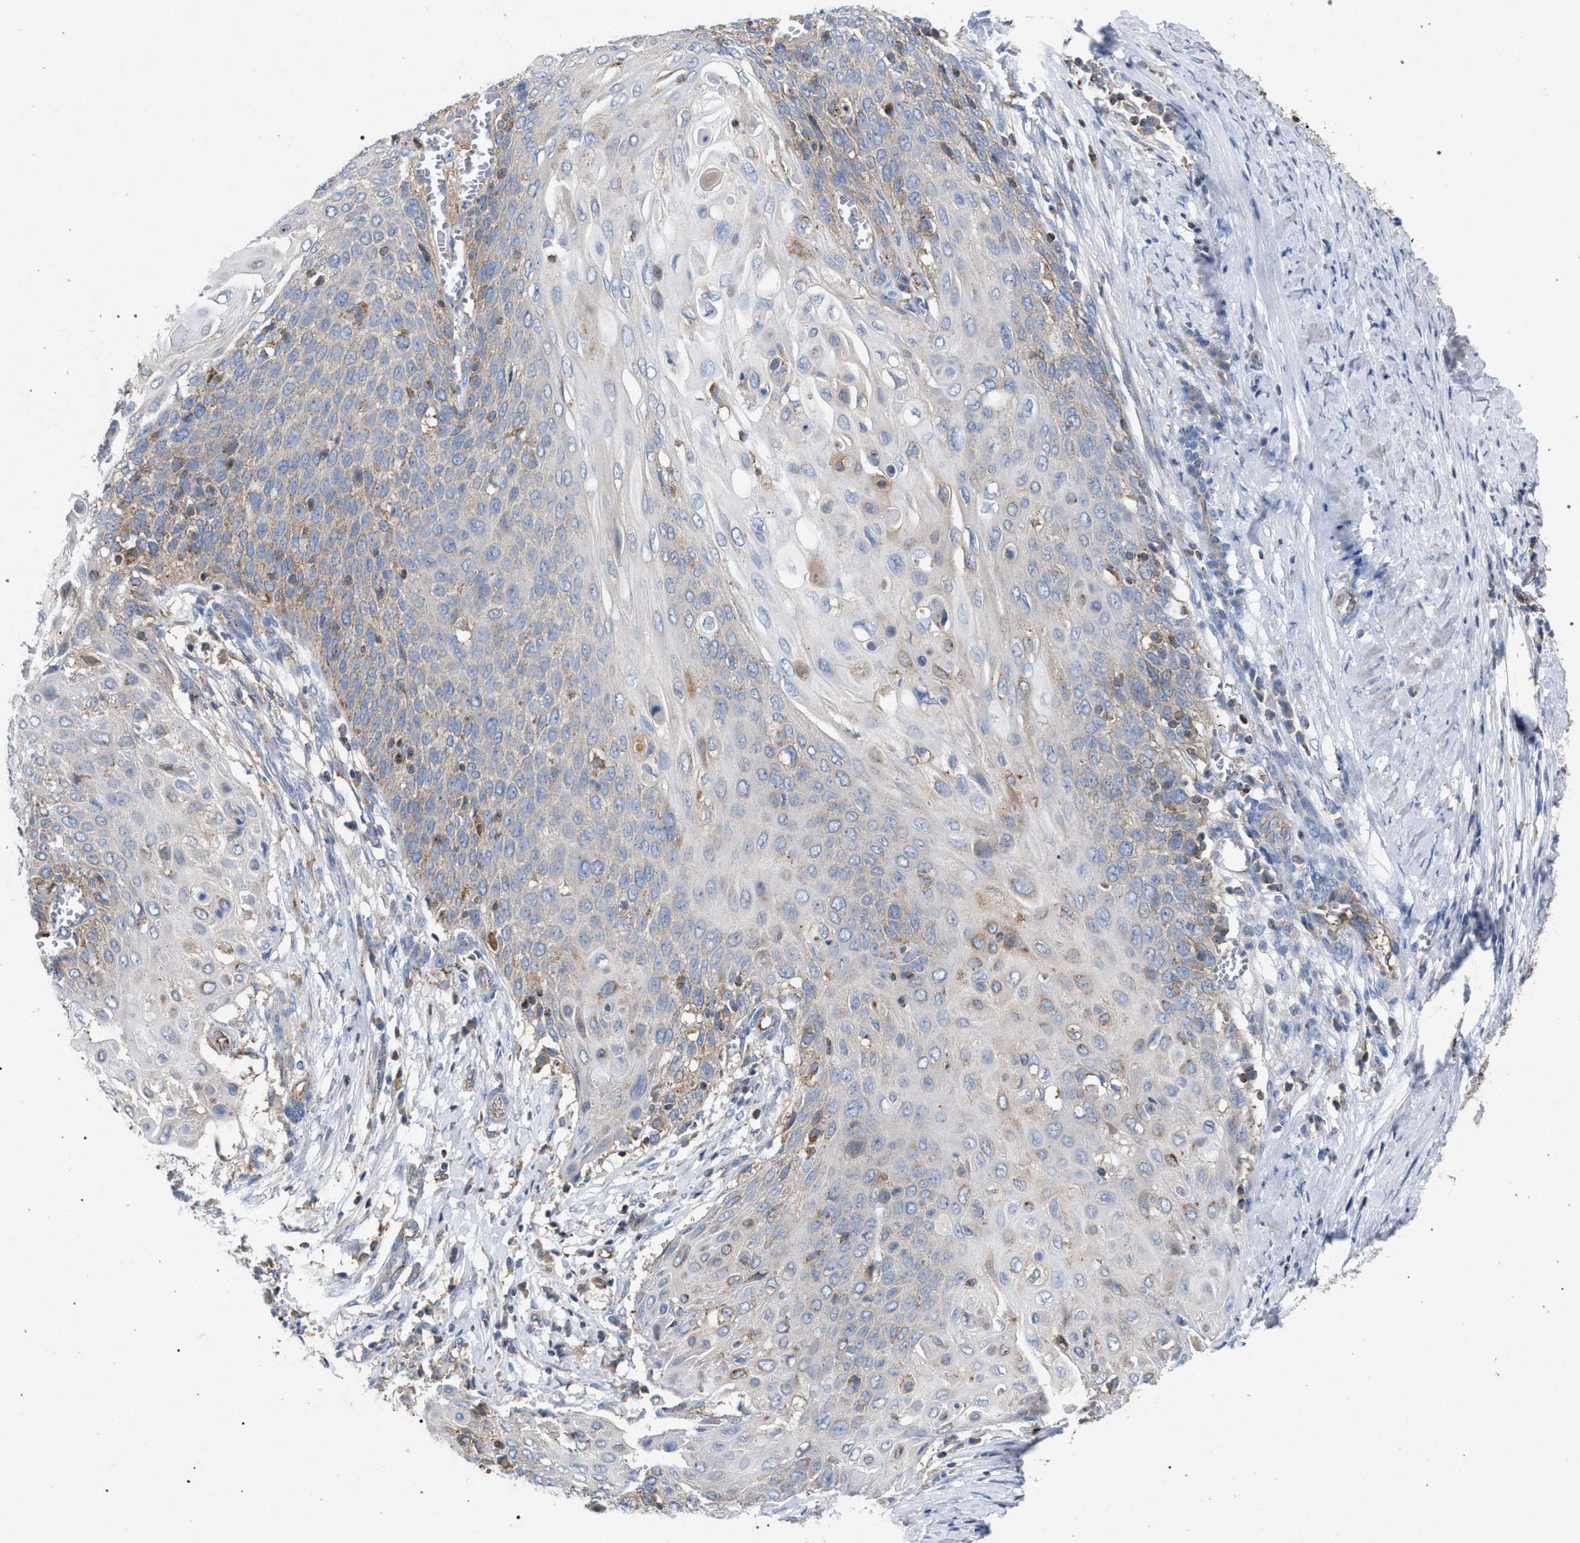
{"staining": {"intensity": "weak", "quantity": "<25%", "location": "cytoplasmic/membranous"}, "tissue": "cervical cancer", "cell_type": "Tumor cells", "image_type": "cancer", "snomed": [{"axis": "morphology", "description": "Squamous cell carcinoma, NOS"}, {"axis": "topography", "description": "Cervix"}], "caption": "The micrograph exhibits no significant expression in tumor cells of cervical cancer. (DAB immunohistochemistry (IHC) visualized using brightfield microscopy, high magnification).", "gene": "VPS13A", "patient": {"sex": "female", "age": 39}}